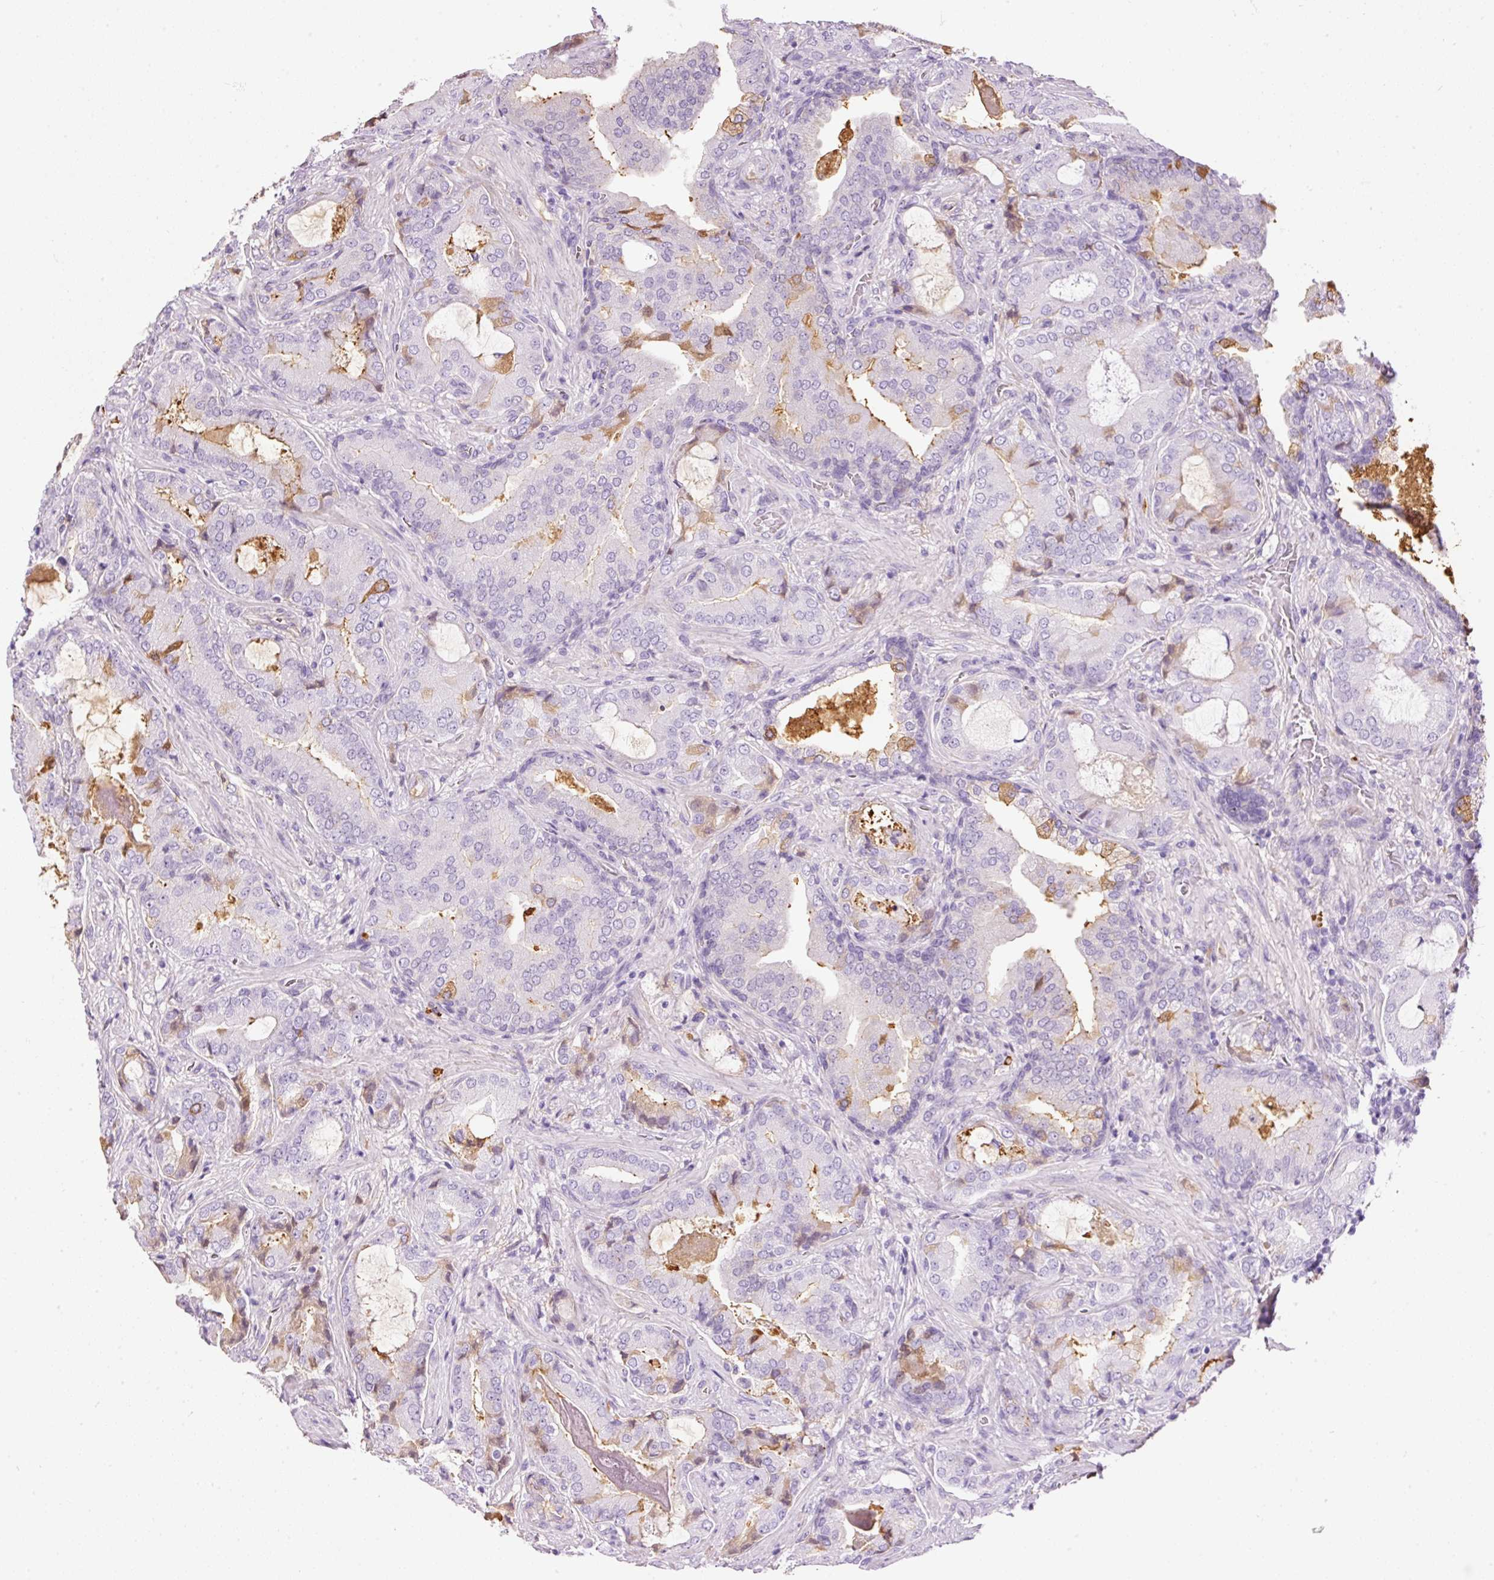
{"staining": {"intensity": "negative", "quantity": "none", "location": "none"}, "tissue": "prostate cancer", "cell_type": "Tumor cells", "image_type": "cancer", "snomed": [{"axis": "morphology", "description": "Adenocarcinoma, High grade"}, {"axis": "topography", "description": "Prostate"}], "caption": "IHC of human prostate high-grade adenocarcinoma reveals no staining in tumor cells. The staining is performed using DAB (3,3'-diaminobenzidine) brown chromogen with nuclei counter-stained in using hematoxylin.", "gene": "PRPF38B", "patient": {"sex": "male", "age": 68}}